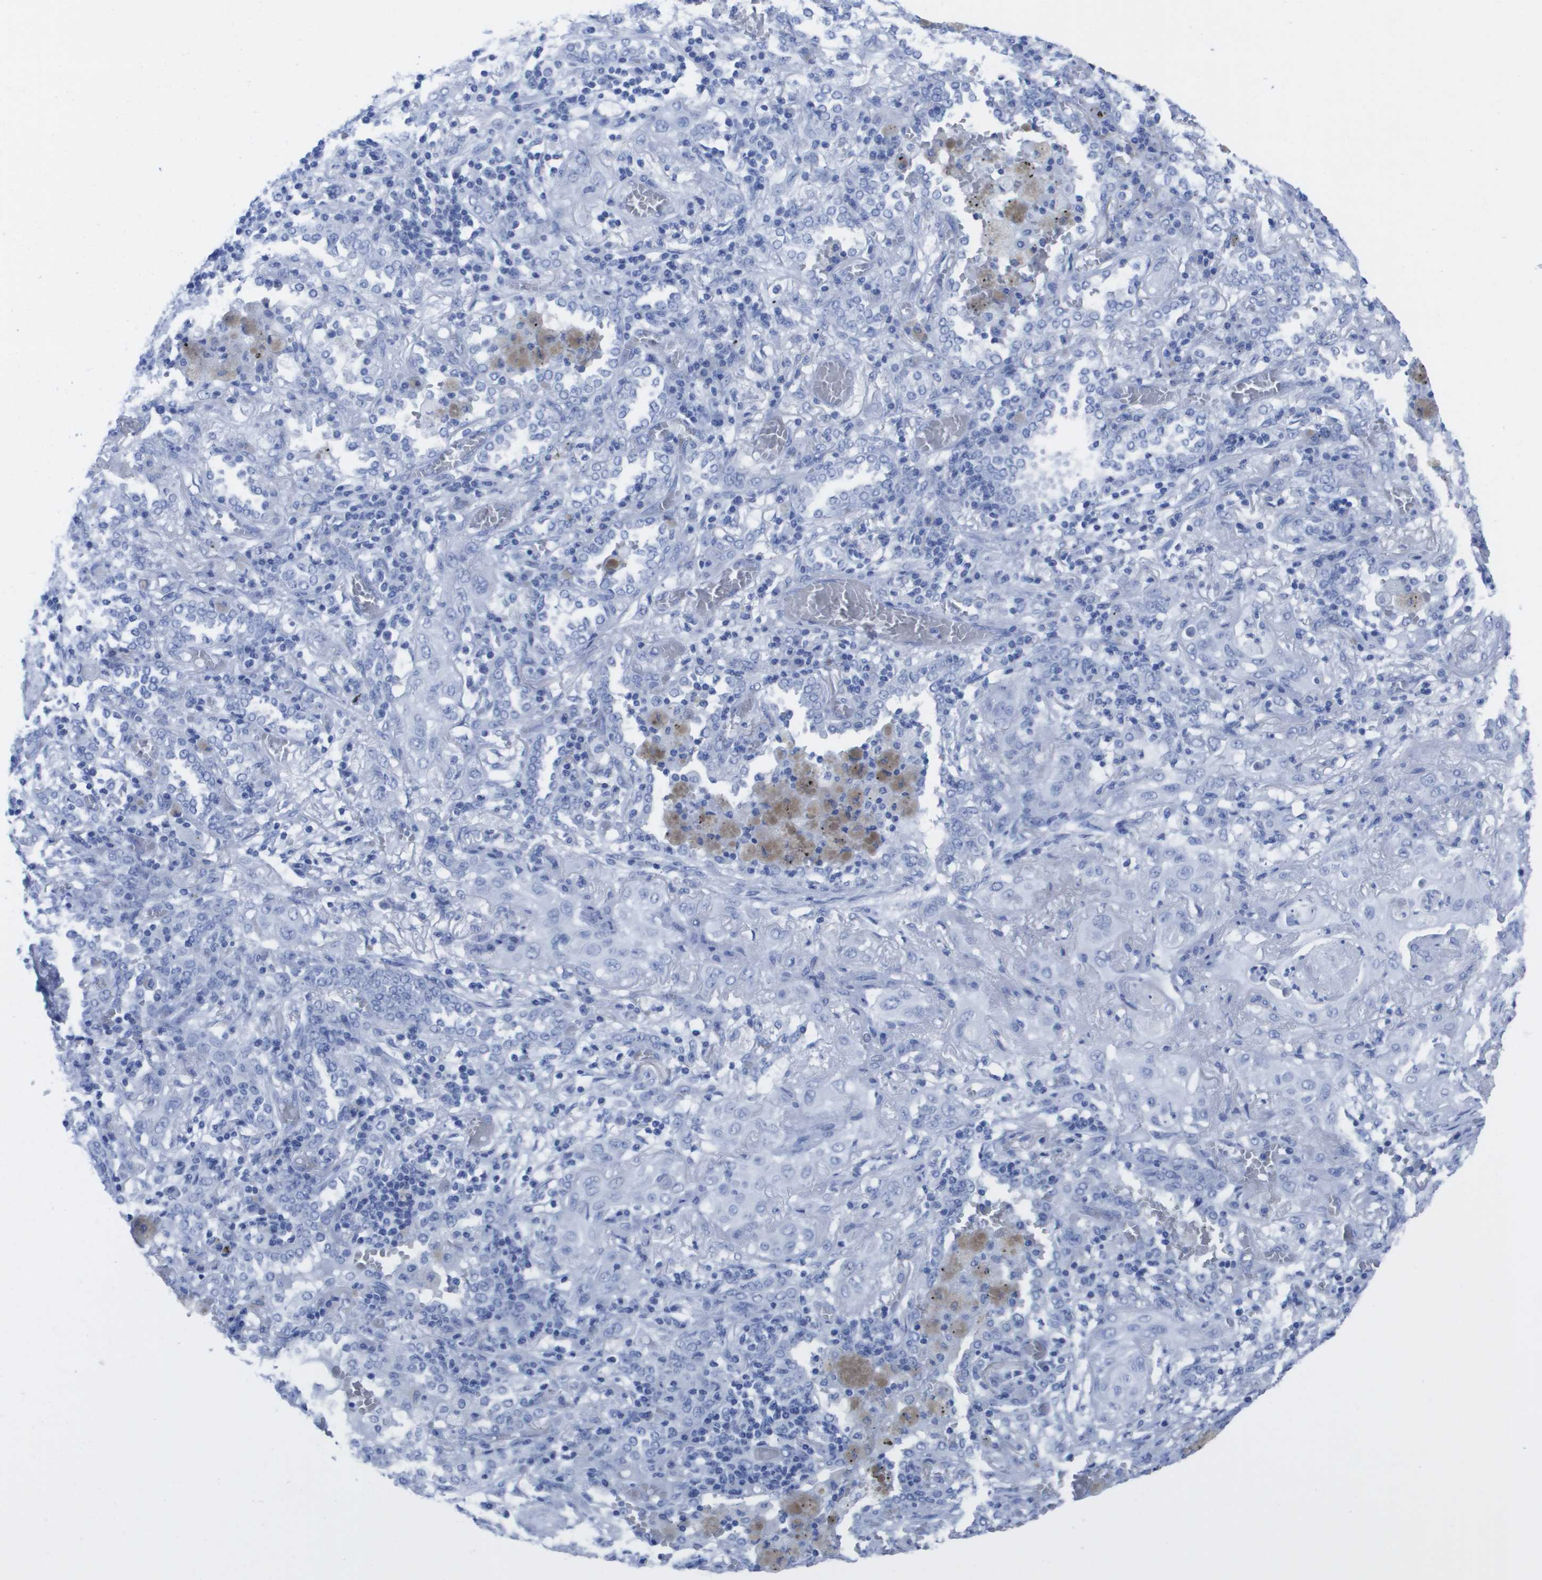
{"staining": {"intensity": "negative", "quantity": "none", "location": "none"}, "tissue": "lung cancer", "cell_type": "Tumor cells", "image_type": "cancer", "snomed": [{"axis": "morphology", "description": "Squamous cell carcinoma, NOS"}, {"axis": "topography", "description": "Lung"}], "caption": "This is a histopathology image of immunohistochemistry (IHC) staining of lung cancer (squamous cell carcinoma), which shows no expression in tumor cells.", "gene": "KCNA3", "patient": {"sex": "female", "age": 47}}